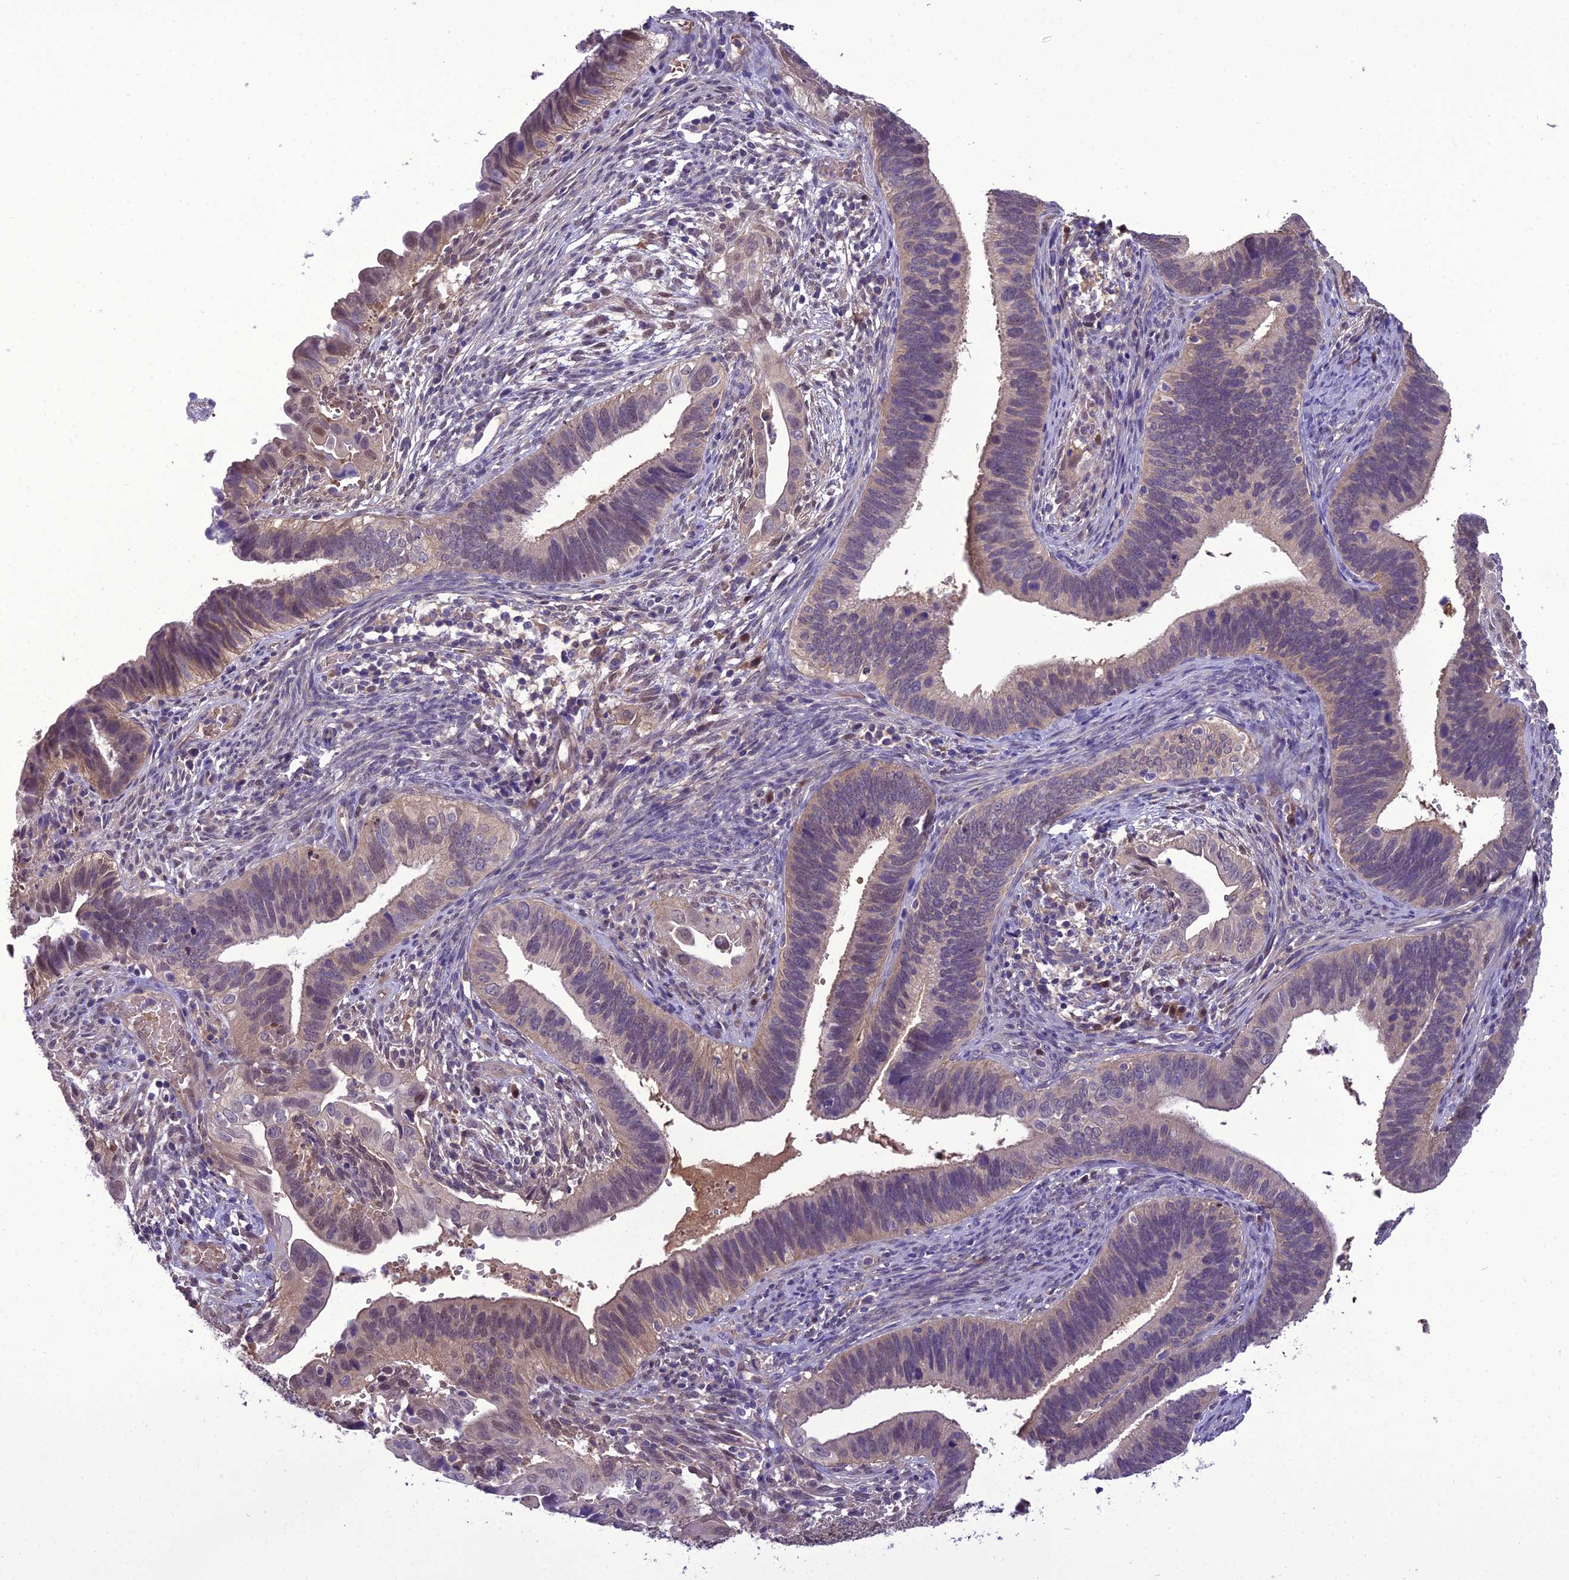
{"staining": {"intensity": "weak", "quantity": "<25%", "location": "nuclear"}, "tissue": "cervical cancer", "cell_type": "Tumor cells", "image_type": "cancer", "snomed": [{"axis": "morphology", "description": "Adenocarcinoma, NOS"}, {"axis": "topography", "description": "Cervix"}], "caption": "This is an immunohistochemistry micrograph of human adenocarcinoma (cervical). There is no expression in tumor cells.", "gene": "BORCS6", "patient": {"sex": "female", "age": 42}}